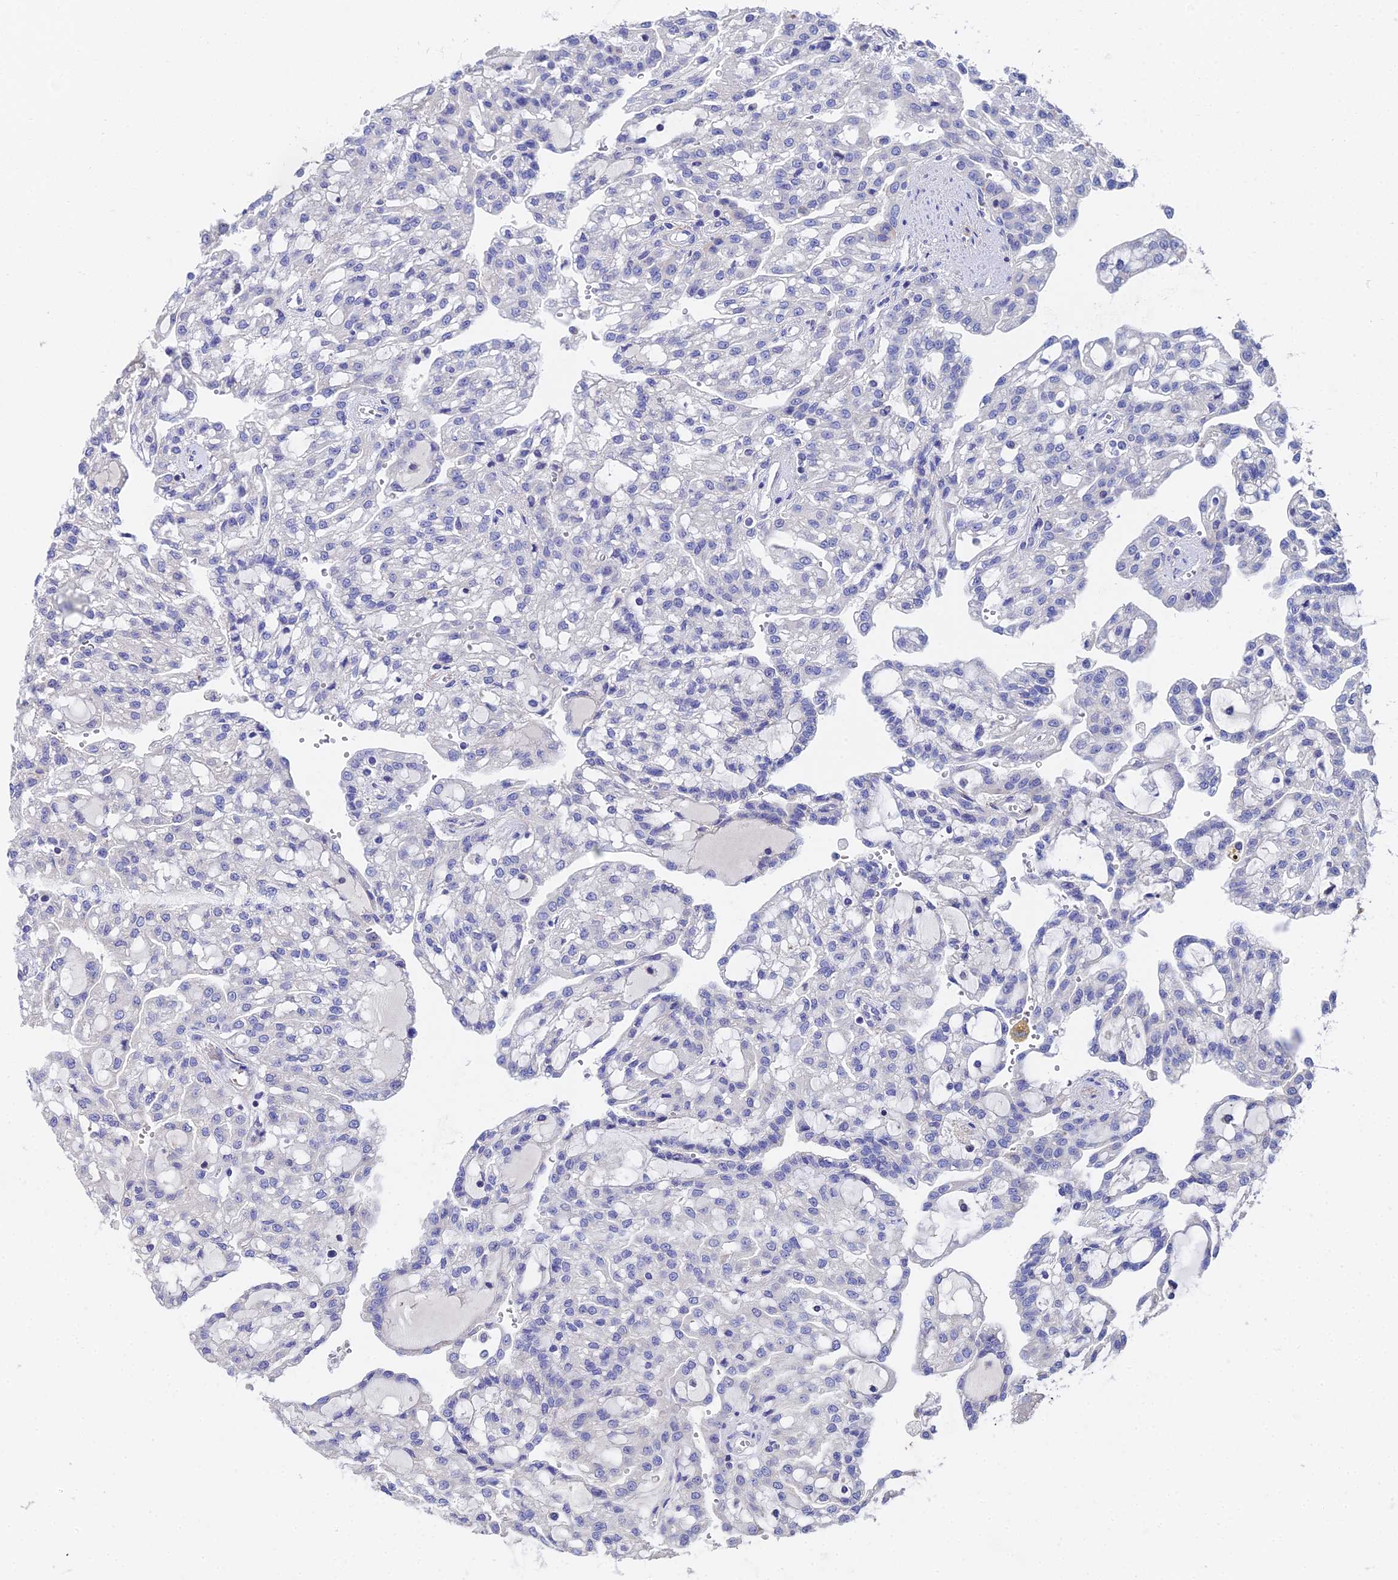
{"staining": {"intensity": "negative", "quantity": "none", "location": "none"}, "tissue": "renal cancer", "cell_type": "Tumor cells", "image_type": "cancer", "snomed": [{"axis": "morphology", "description": "Adenocarcinoma, NOS"}, {"axis": "topography", "description": "Kidney"}], "caption": "Renal cancer was stained to show a protein in brown. There is no significant positivity in tumor cells.", "gene": "UBE2L3", "patient": {"sex": "male", "age": 63}}